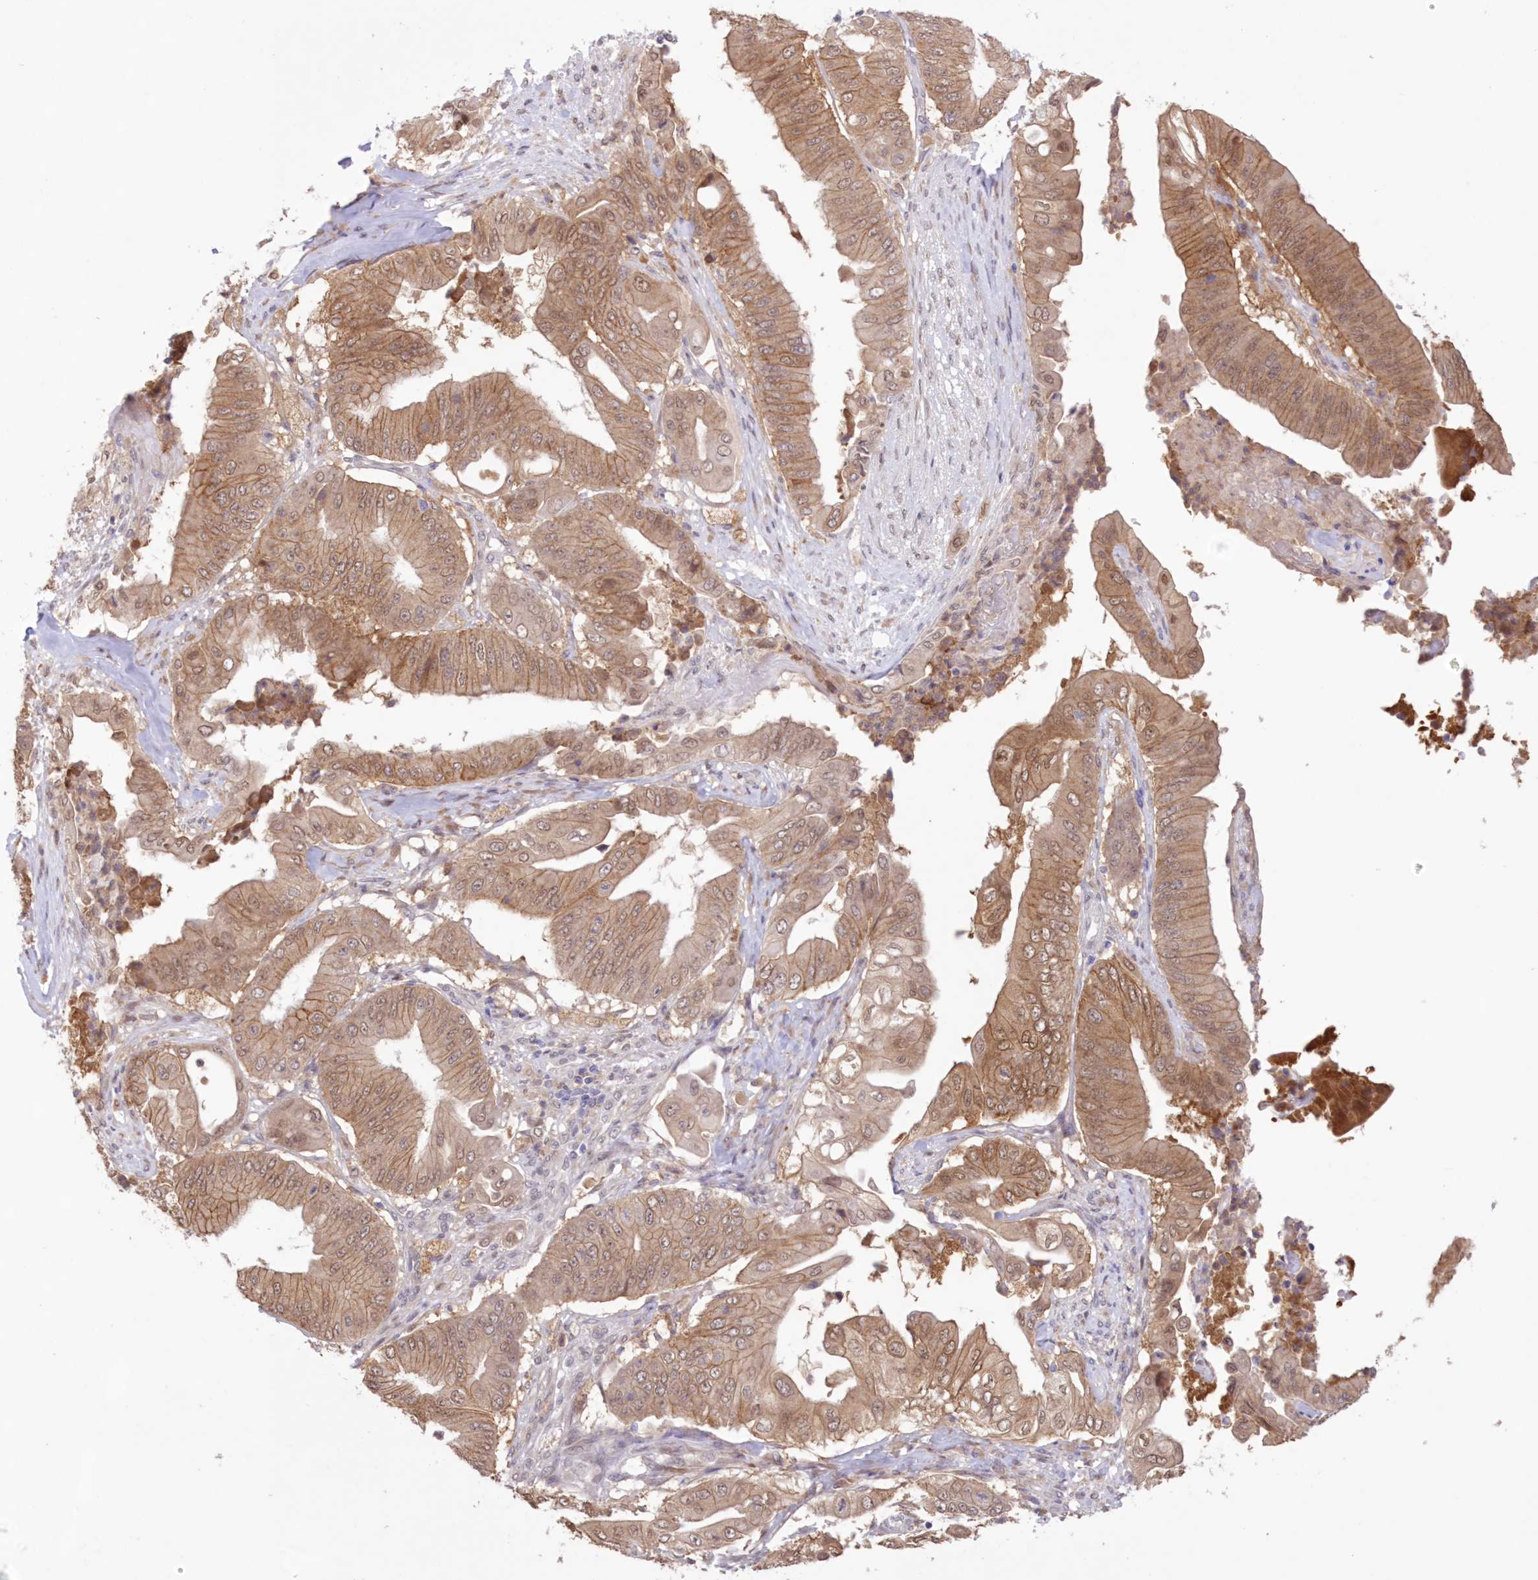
{"staining": {"intensity": "moderate", "quantity": ">75%", "location": "cytoplasmic/membranous"}, "tissue": "pancreatic cancer", "cell_type": "Tumor cells", "image_type": "cancer", "snomed": [{"axis": "morphology", "description": "Adenocarcinoma, NOS"}, {"axis": "topography", "description": "Pancreas"}], "caption": "Protein staining of pancreatic cancer (adenocarcinoma) tissue displays moderate cytoplasmic/membranous expression in approximately >75% of tumor cells. (Stains: DAB (3,3'-diaminobenzidine) in brown, nuclei in blue, Microscopy: brightfield microscopy at high magnification).", "gene": "RNPEP", "patient": {"sex": "female", "age": 77}}